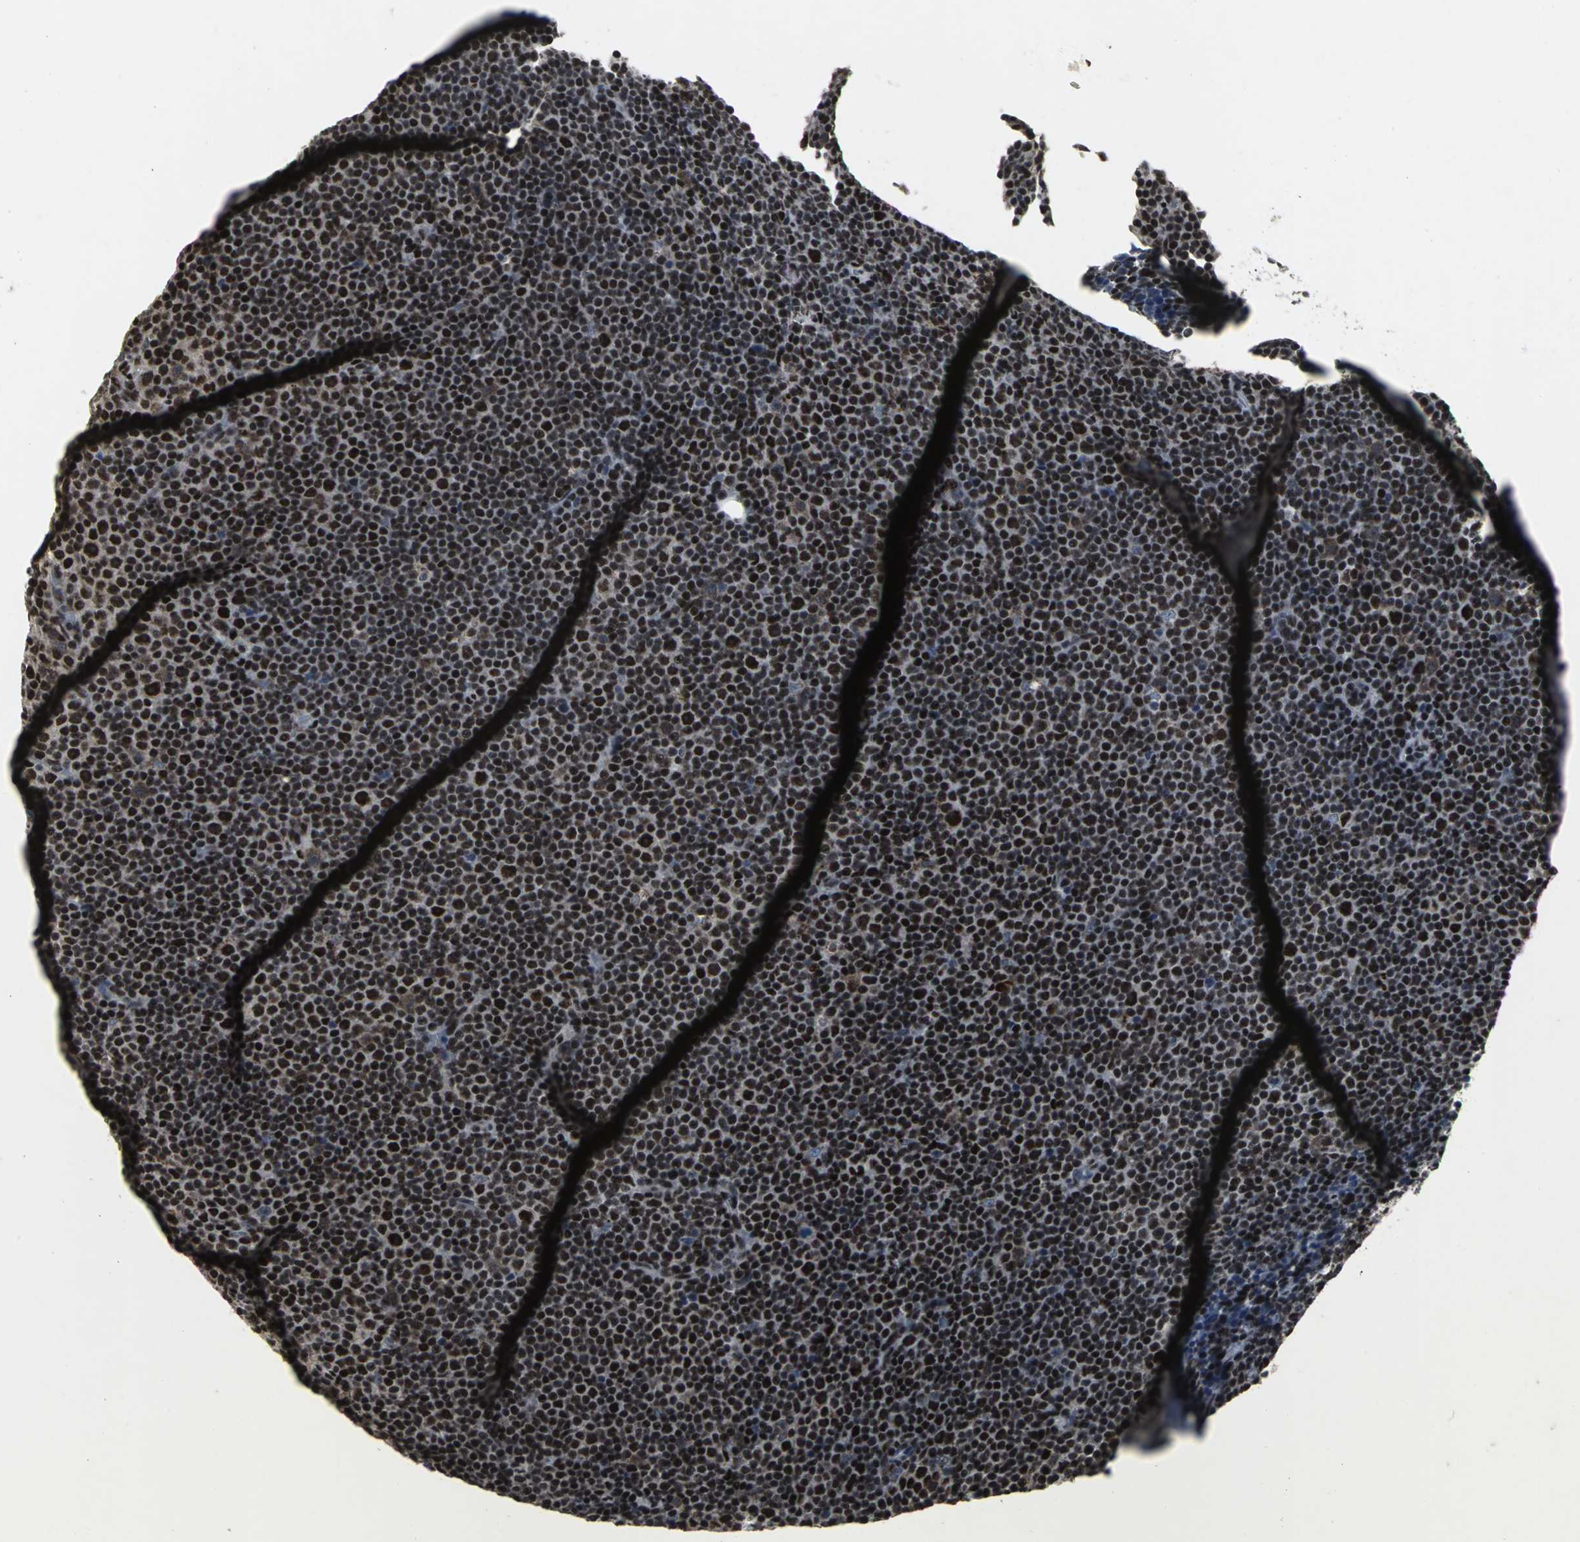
{"staining": {"intensity": "strong", "quantity": ">75%", "location": "nuclear"}, "tissue": "lymphoma", "cell_type": "Tumor cells", "image_type": "cancer", "snomed": [{"axis": "morphology", "description": "Malignant lymphoma, non-Hodgkin's type, Low grade"}, {"axis": "topography", "description": "Lymph node"}], "caption": "Immunohistochemistry staining of low-grade malignant lymphoma, non-Hodgkin's type, which shows high levels of strong nuclear expression in about >75% of tumor cells indicating strong nuclear protein positivity. The staining was performed using DAB (brown) for protein detection and nuclei were counterstained in hematoxylin (blue).", "gene": "SRF", "patient": {"sex": "female", "age": 67}}